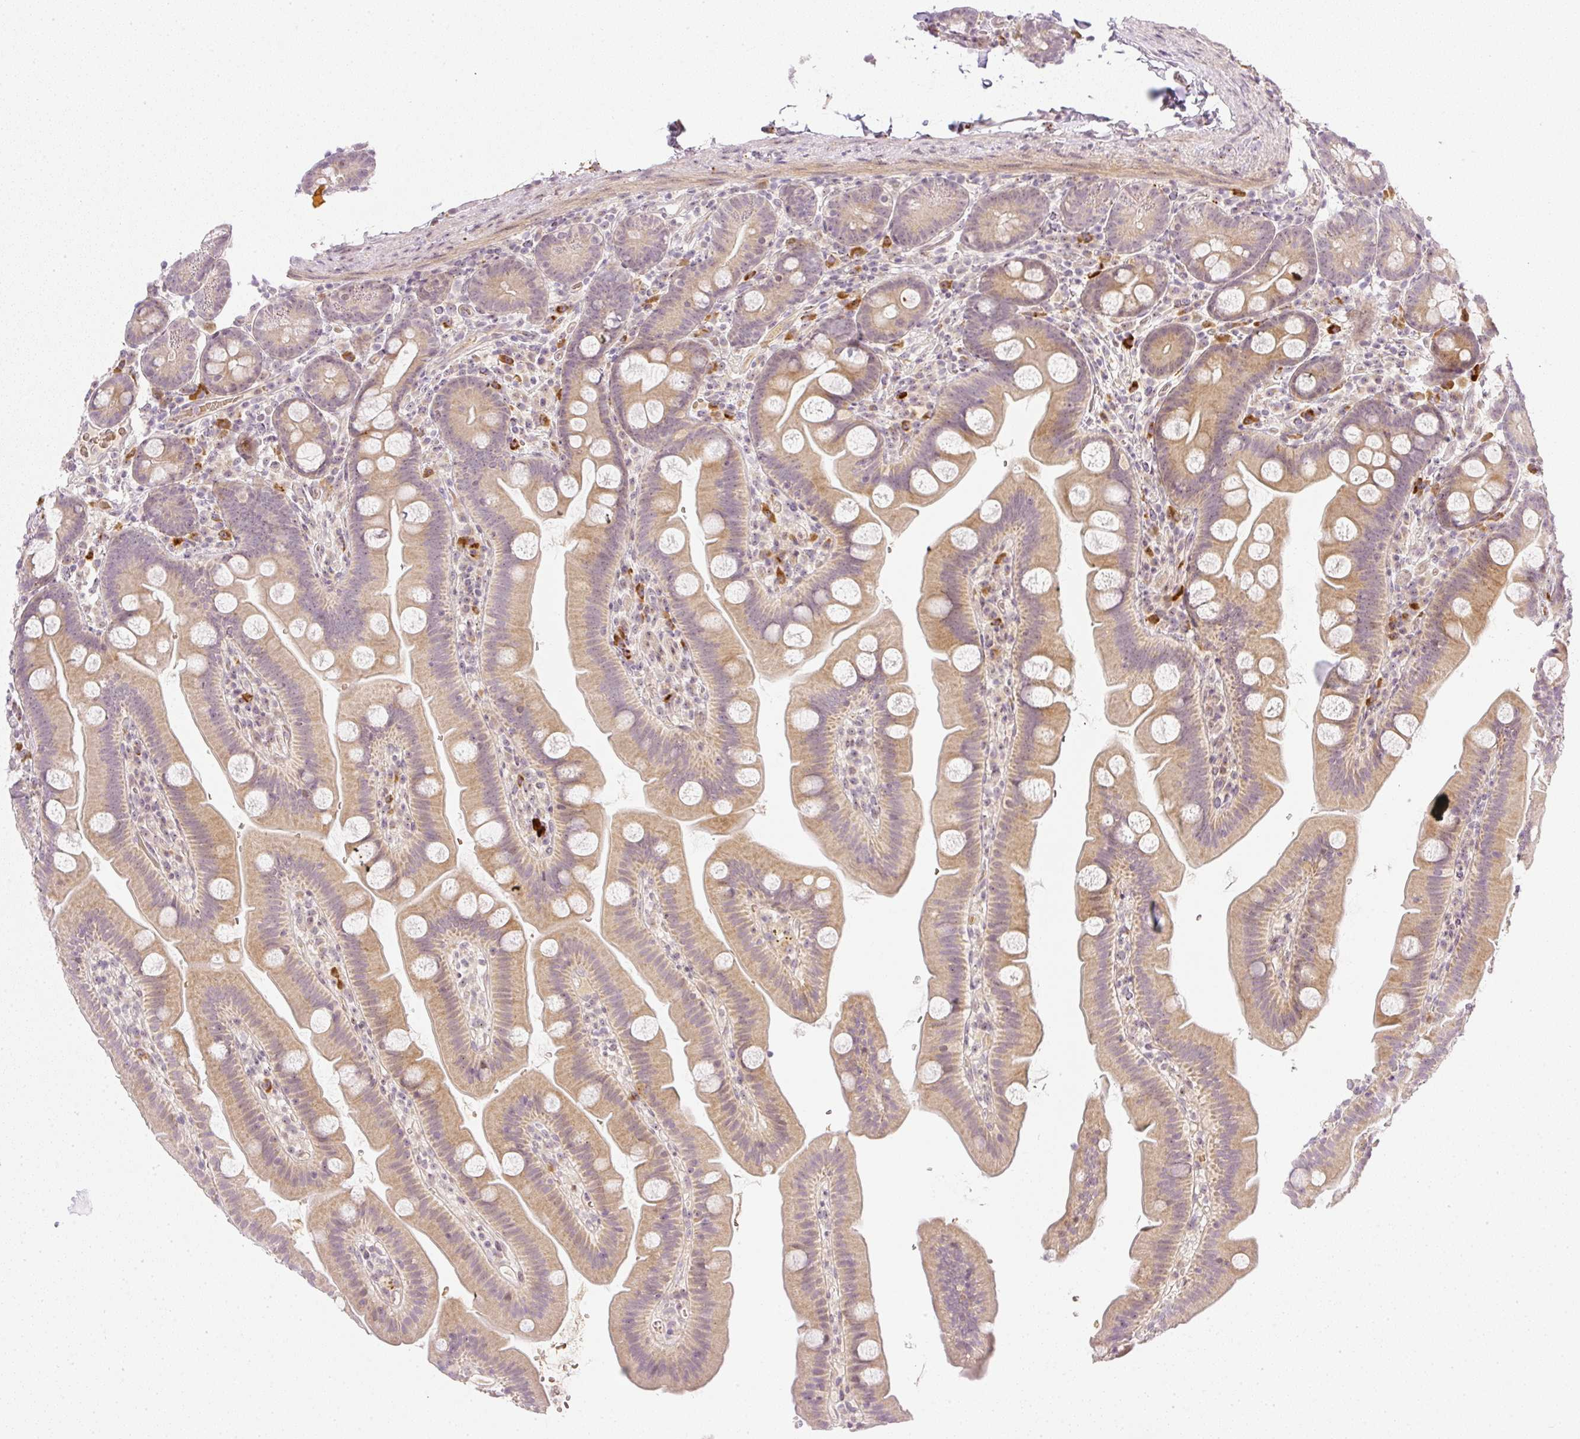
{"staining": {"intensity": "moderate", "quantity": ">75%", "location": "cytoplasmic/membranous,nuclear"}, "tissue": "small intestine", "cell_type": "Glandular cells", "image_type": "normal", "snomed": [{"axis": "morphology", "description": "Normal tissue, NOS"}, {"axis": "topography", "description": "Small intestine"}], "caption": "Glandular cells demonstrate medium levels of moderate cytoplasmic/membranous,nuclear positivity in approximately >75% of cells in unremarkable small intestine. The protein is shown in brown color, while the nuclei are stained blue.", "gene": "AAR2", "patient": {"sex": "female", "age": 68}}